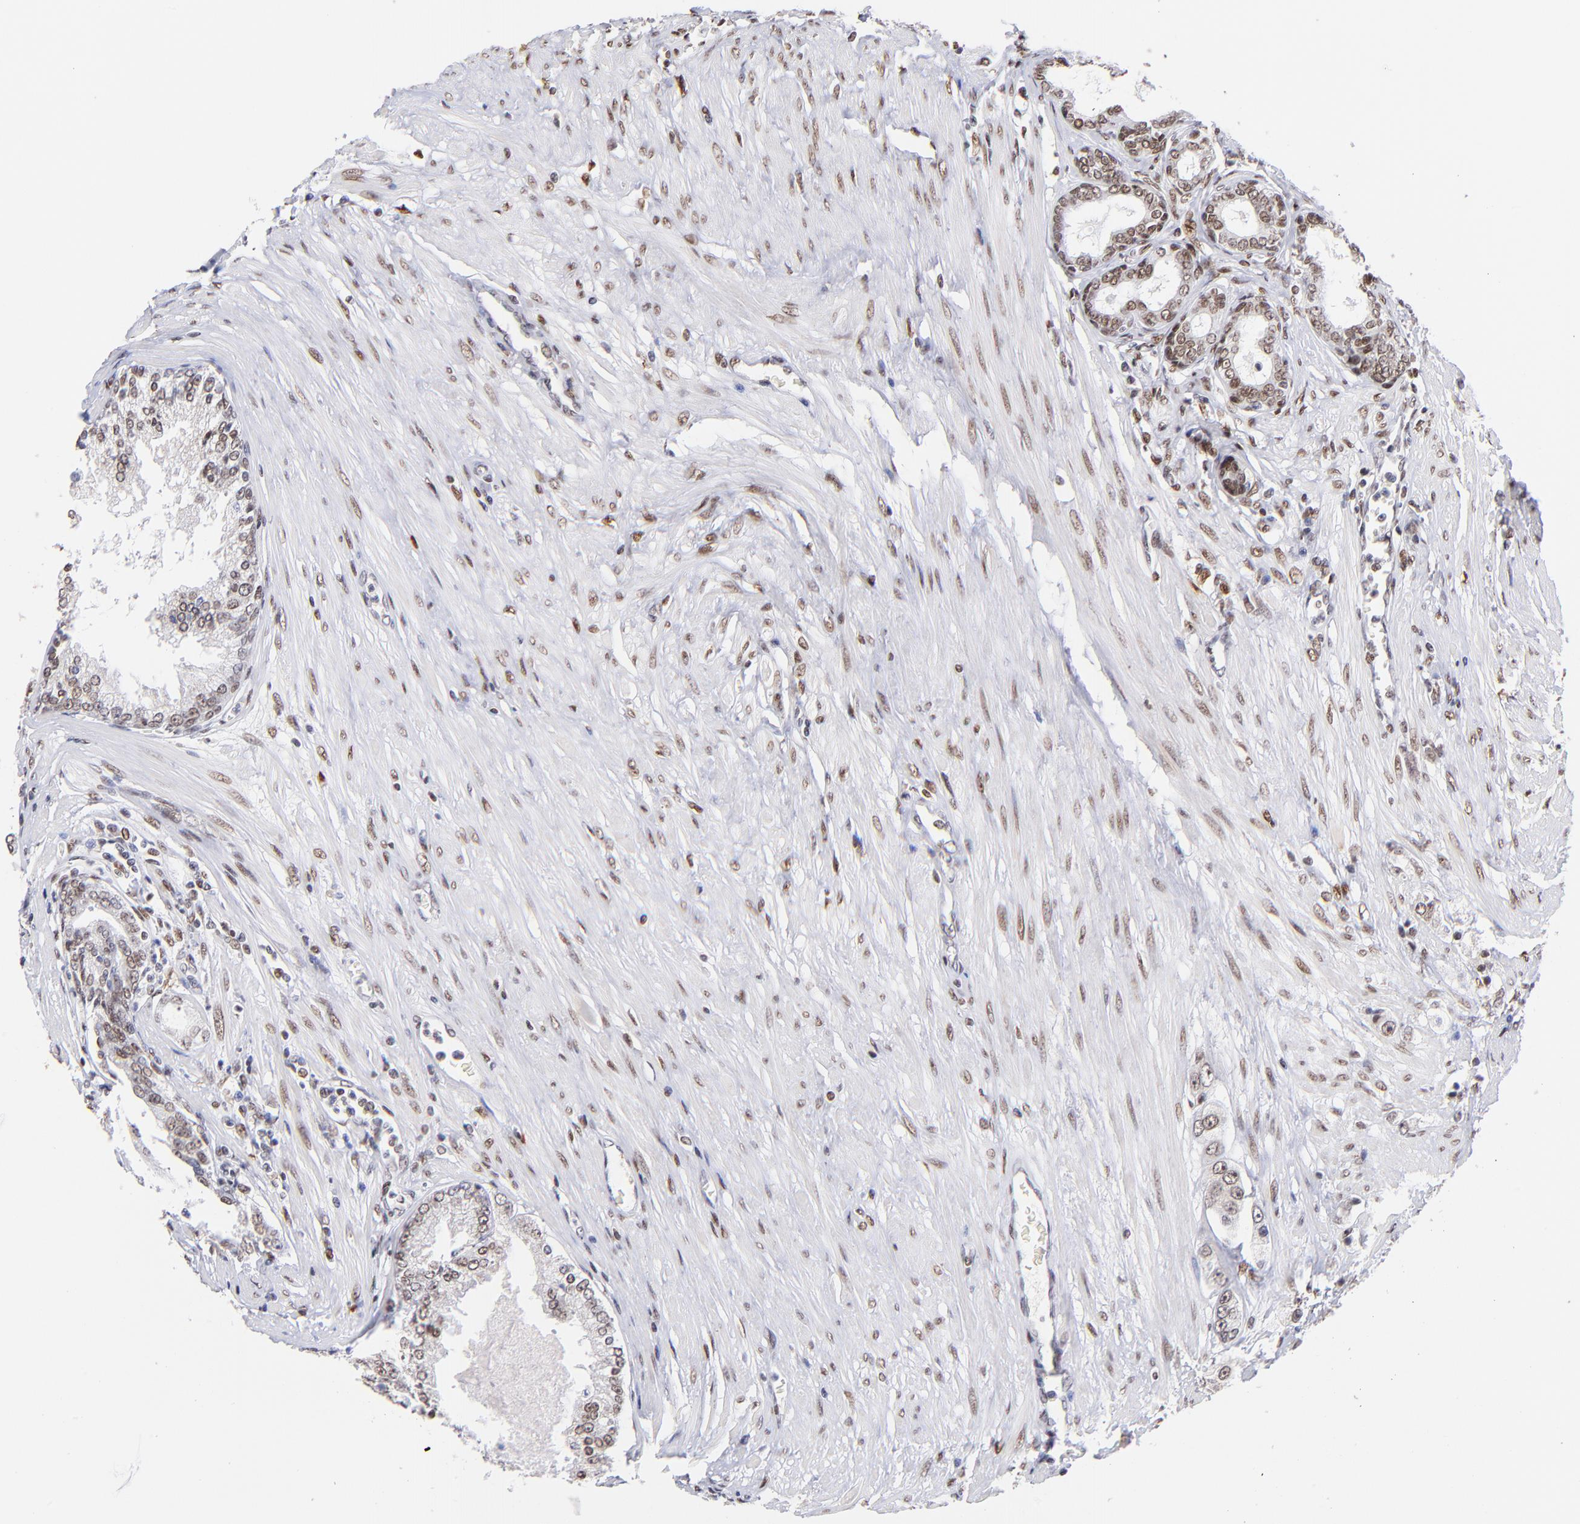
{"staining": {"intensity": "weak", "quantity": ">75%", "location": "nuclear"}, "tissue": "prostate cancer", "cell_type": "Tumor cells", "image_type": "cancer", "snomed": [{"axis": "morphology", "description": "Adenocarcinoma, Medium grade"}, {"axis": "topography", "description": "Prostate"}], "caption": "This is an image of IHC staining of prostate cancer (medium-grade adenocarcinoma), which shows weak expression in the nuclear of tumor cells.", "gene": "MIDEAS", "patient": {"sex": "male", "age": 72}}